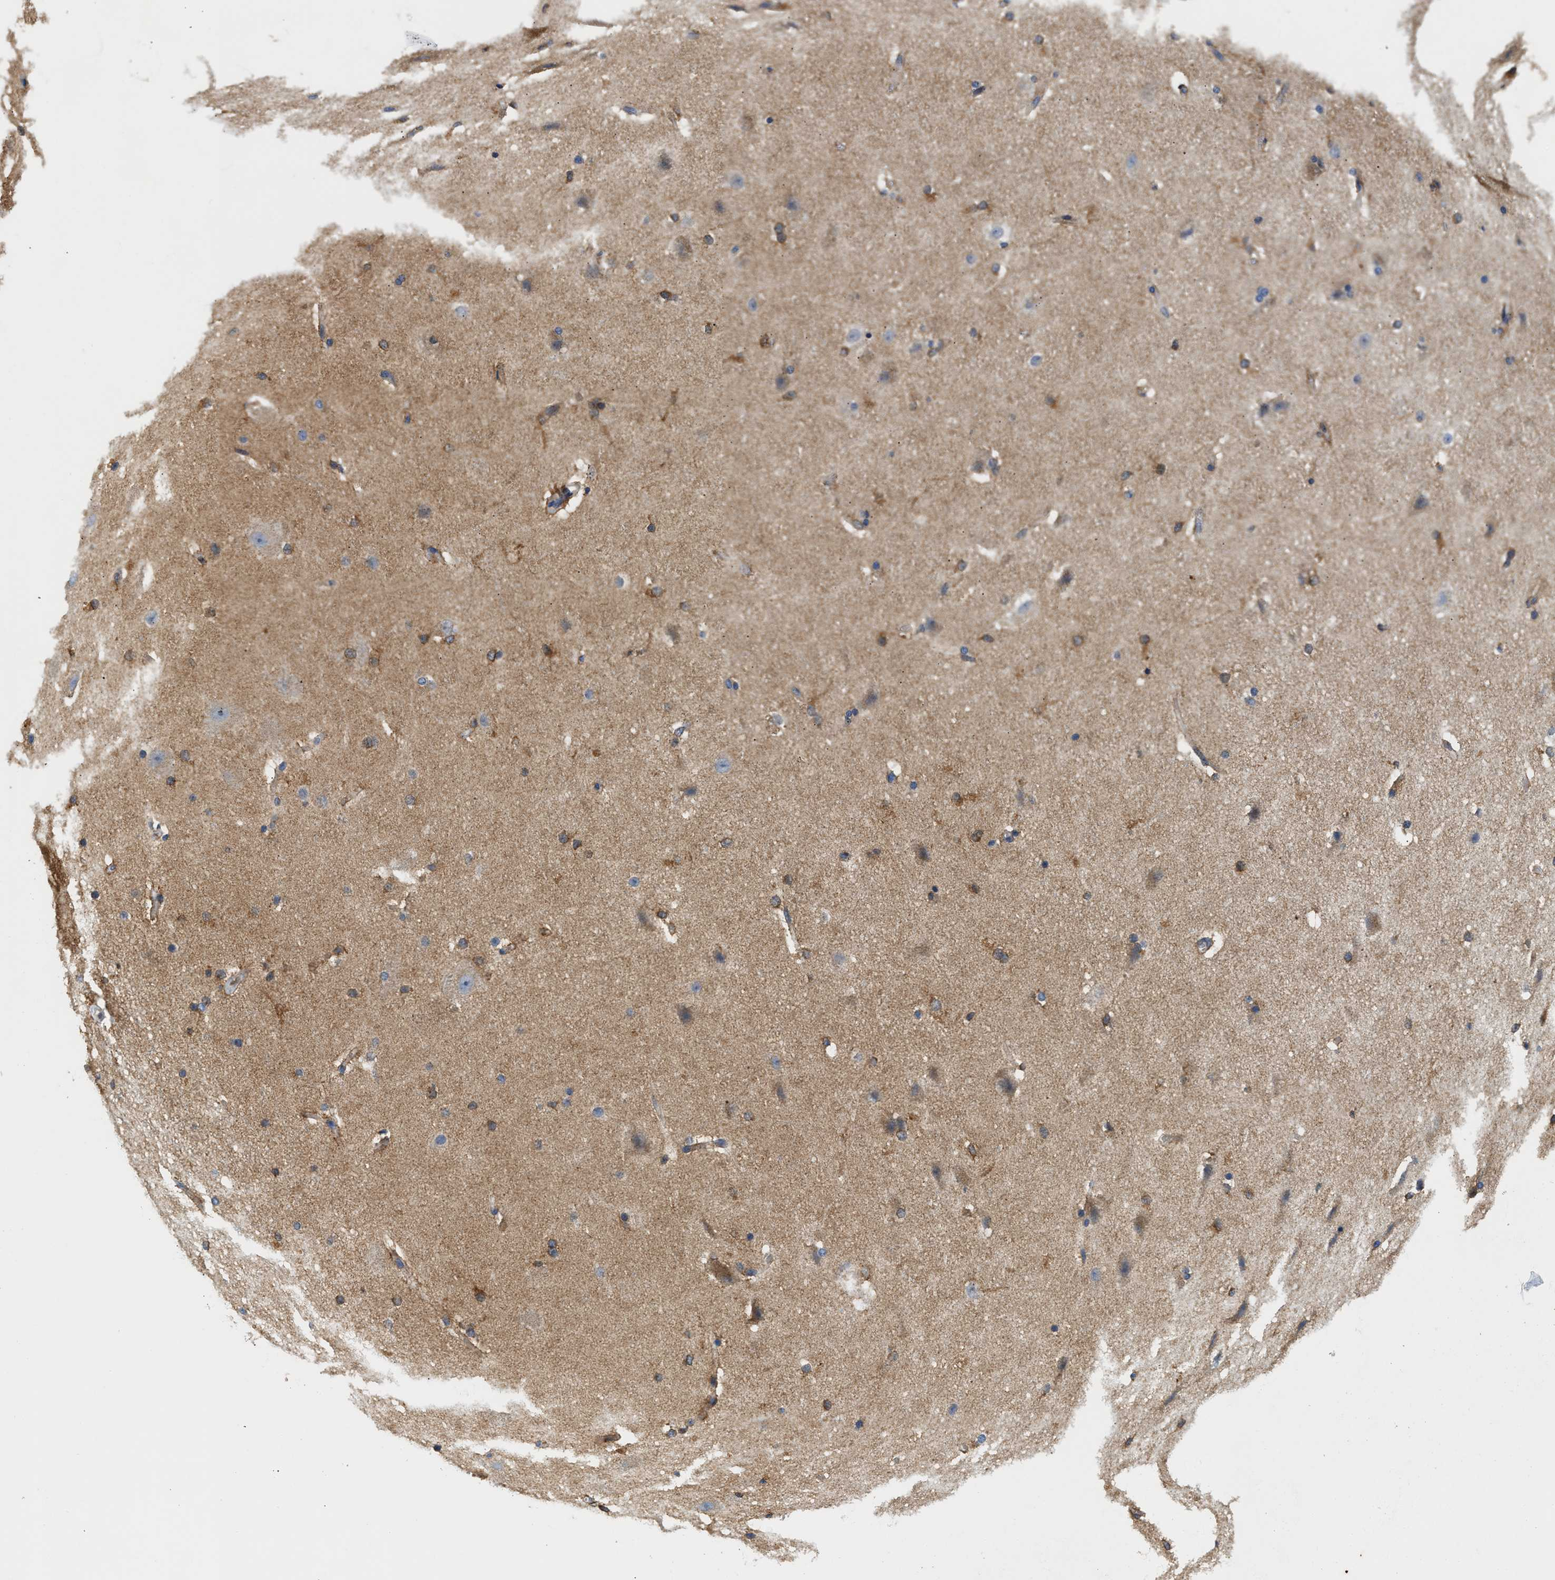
{"staining": {"intensity": "moderate", "quantity": ">75%", "location": "cytoplasmic/membranous"}, "tissue": "cerebral cortex", "cell_type": "Endothelial cells", "image_type": "normal", "snomed": [{"axis": "morphology", "description": "Normal tissue, NOS"}, {"axis": "topography", "description": "Cerebral cortex"}, {"axis": "topography", "description": "Hippocampus"}], "caption": "Immunohistochemistry image of benign cerebral cortex stained for a protein (brown), which reveals medium levels of moderate cytoplasmic/membranous positivity in about >75% of endothelial cells.", "gene": "RAB31", "patient": {"sex": "female", "age": 19}}